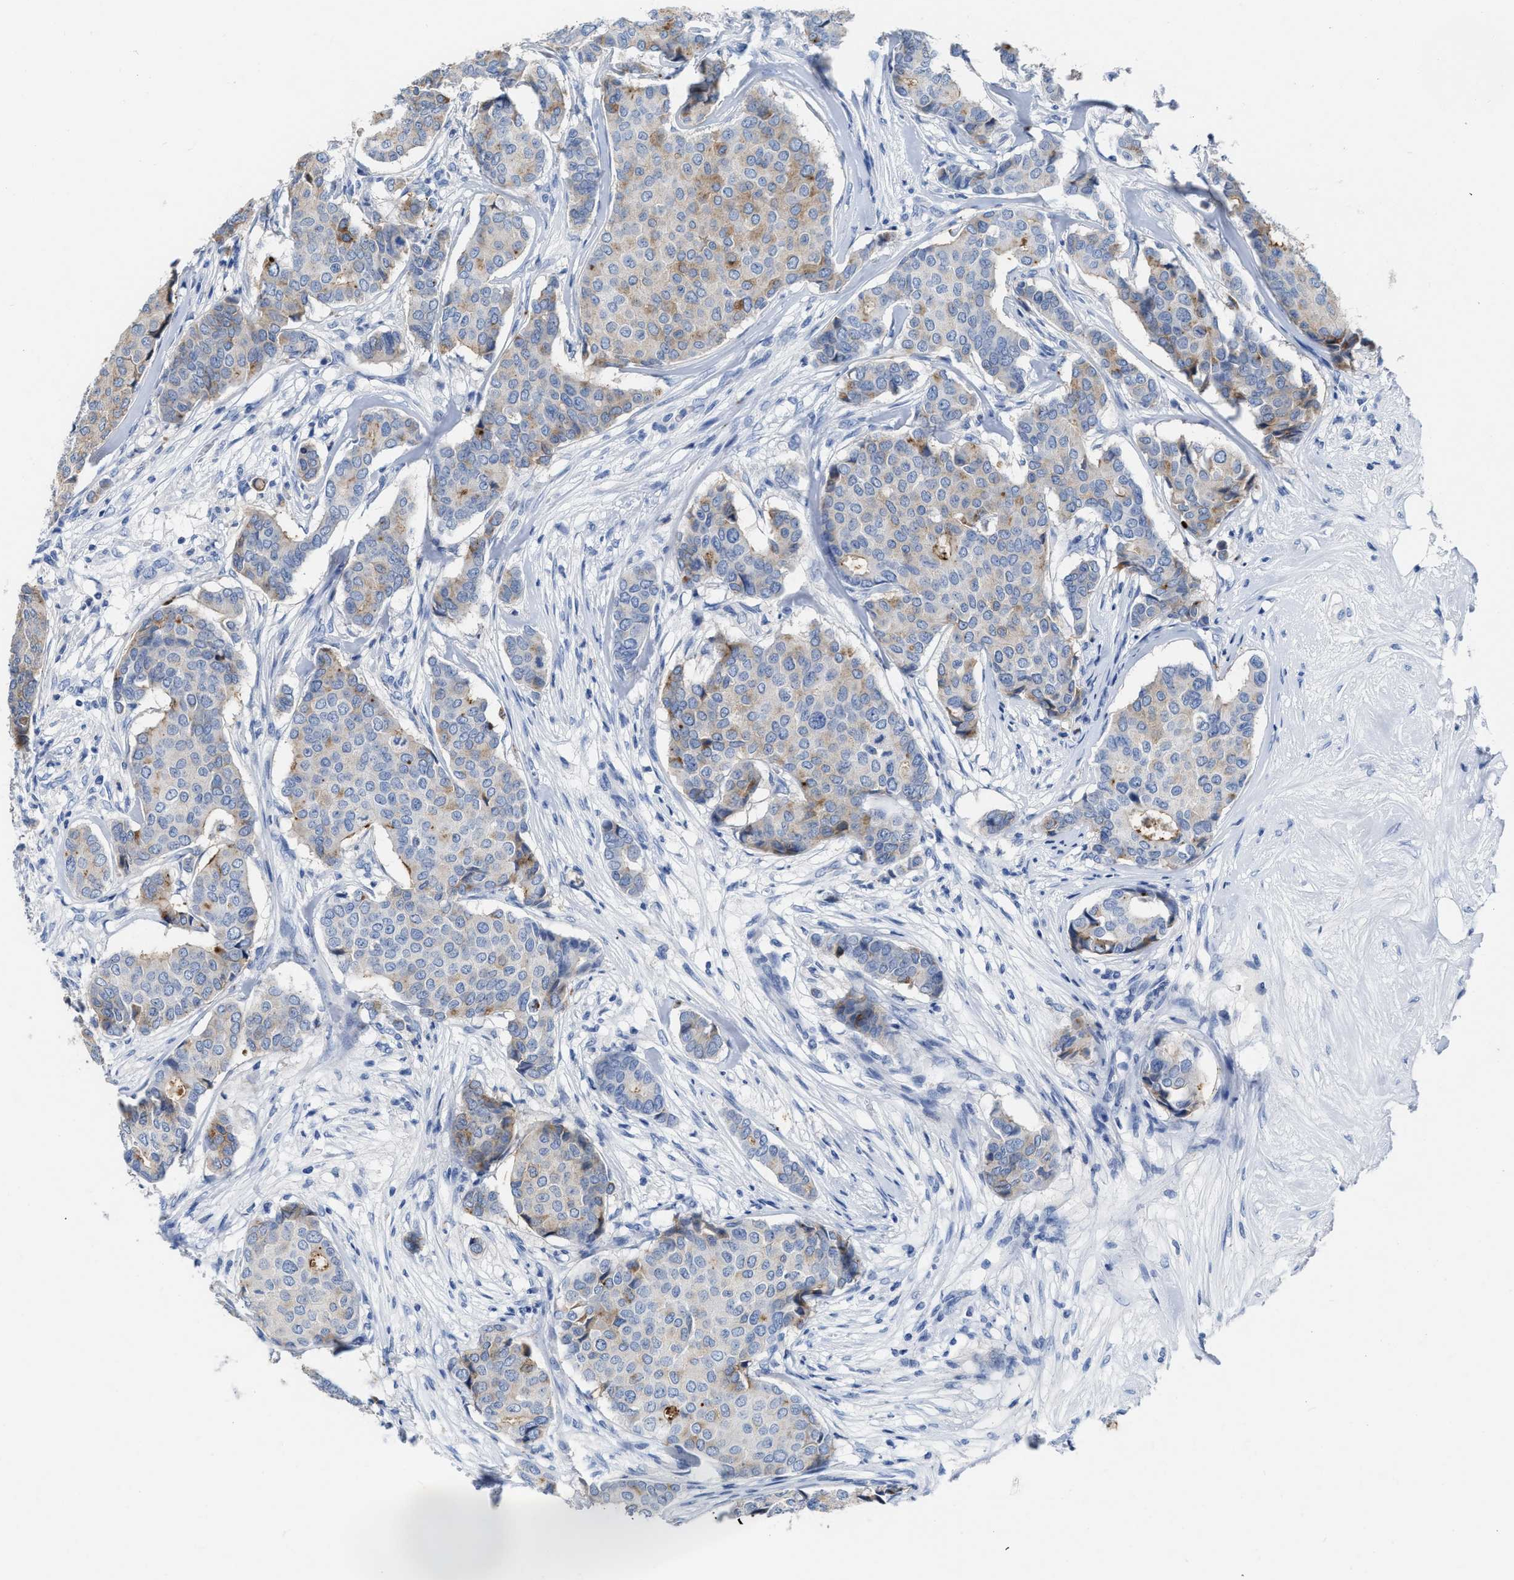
{"staining": {"intensity": "moderate", "quantity": "<25%", "location": "cytoplasmic/membranous"}, "tissue": "breast cancer", "cell_type": "Tumor cells", "image_type": "cancer", "snomed": [{"axis": "morphology", "description": "Duct carcinoma"}, {"axis": "topography", "description": "Breast"}], "caption": "Immunohistochemistry image of human infiltrating ductal carcinoma (breast) stained for a protein (brown), which shows low levels of moderate cytoplasmic/membranous staining in approximately <25% of tumor cells.", "gene": "CEACAM5", "patient": {"sex": "female", "age": 75}}